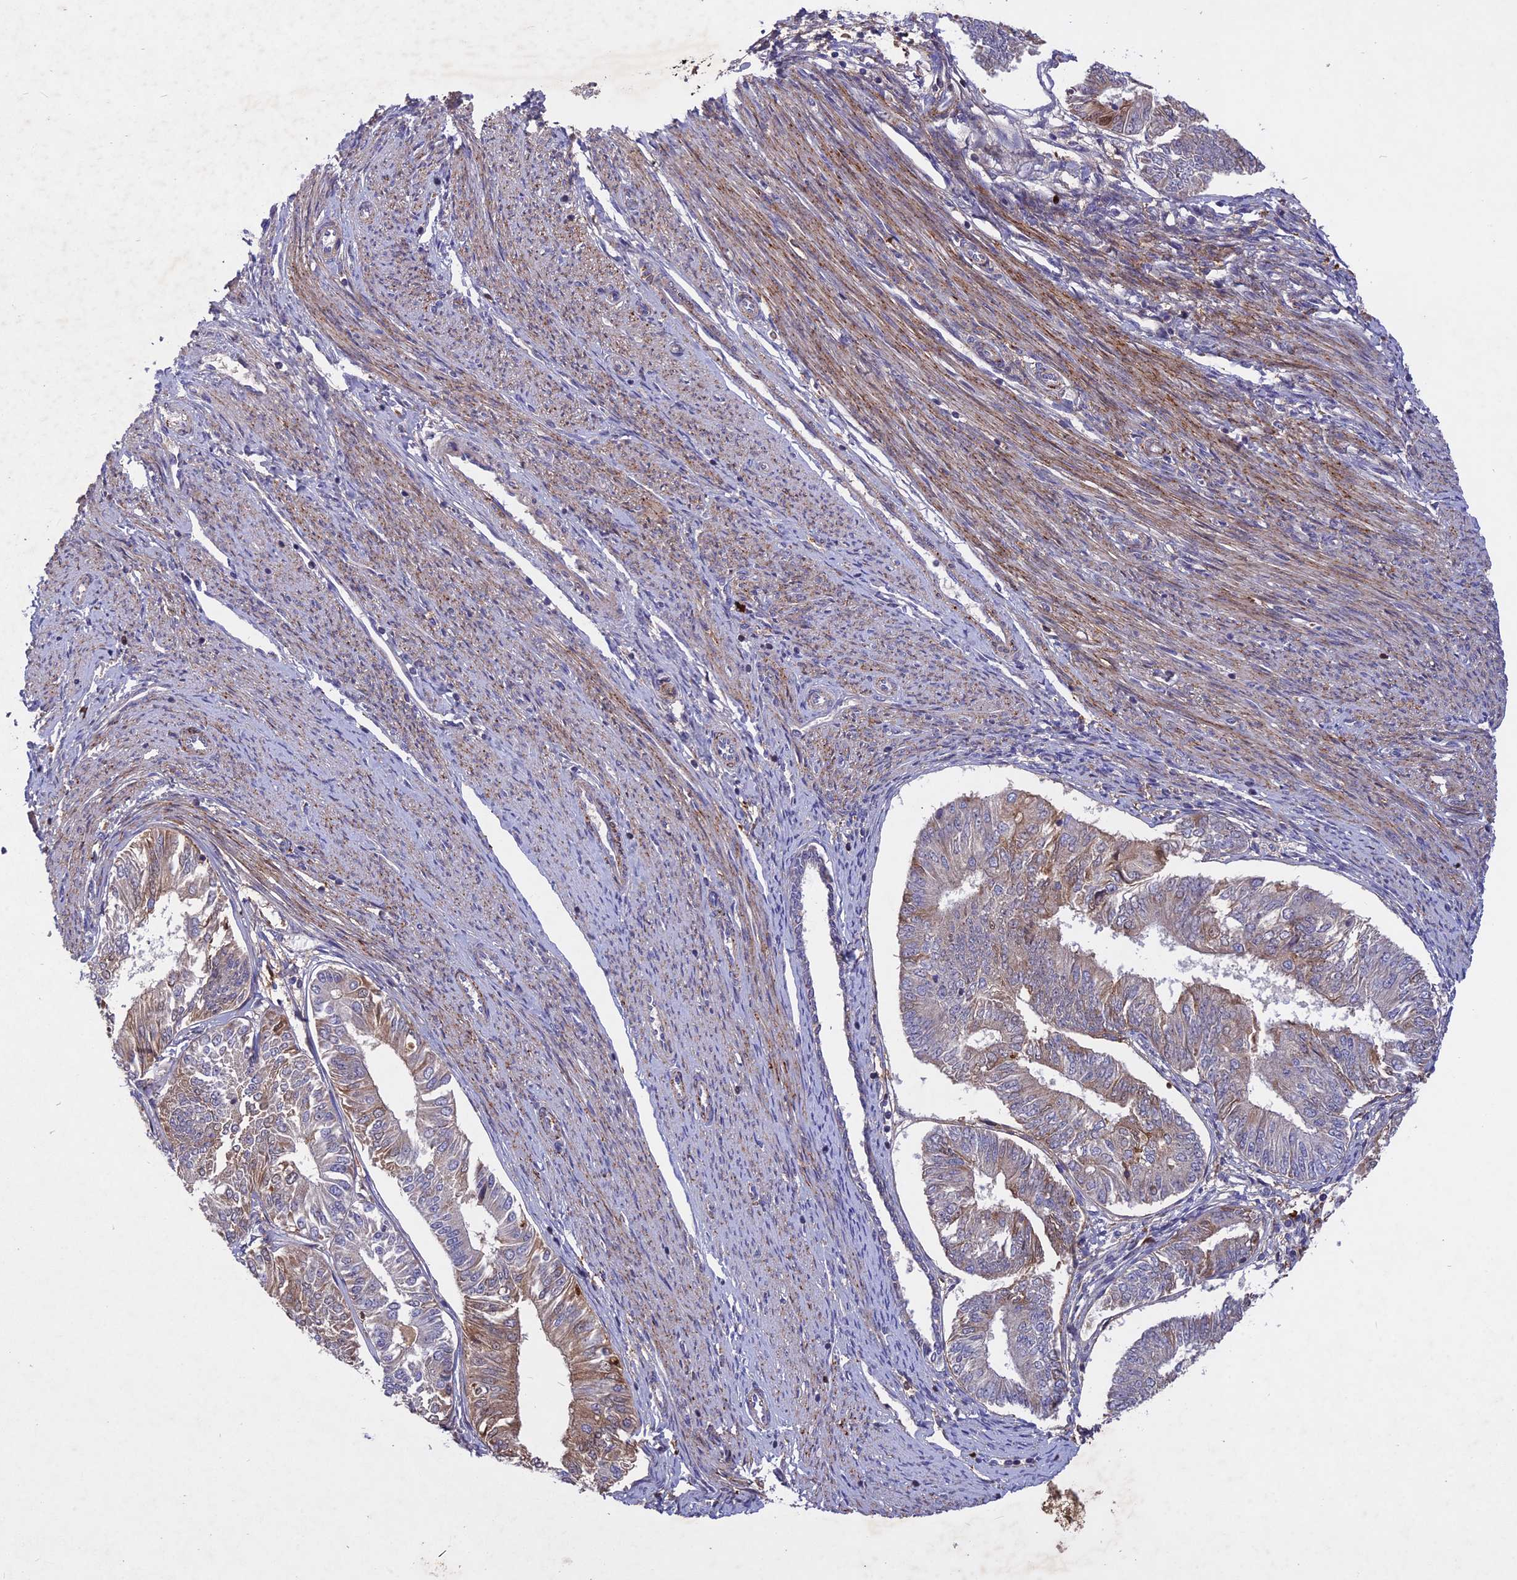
{"staining": {"intensity": "moderate", "quantity": "<25%", "location": "cytoplasmic/membranous"}, "tissue": "endometrial cancer", "cell_type": "Tumor cells", "image_type": "cancer", "snomed": [{"axis": "morphology", "description": "Adenocarcinoma, NOS"}, {"axis": "topography", "description": "Endometrium"}], "caption": "Moderate cytoplasmic/membranous protein positivity is appreciated in about <25% of tumor cells in endometrial adenocarcinoma.", "gene": "ADO", "patient": {"sex": "female", "age": 58}}